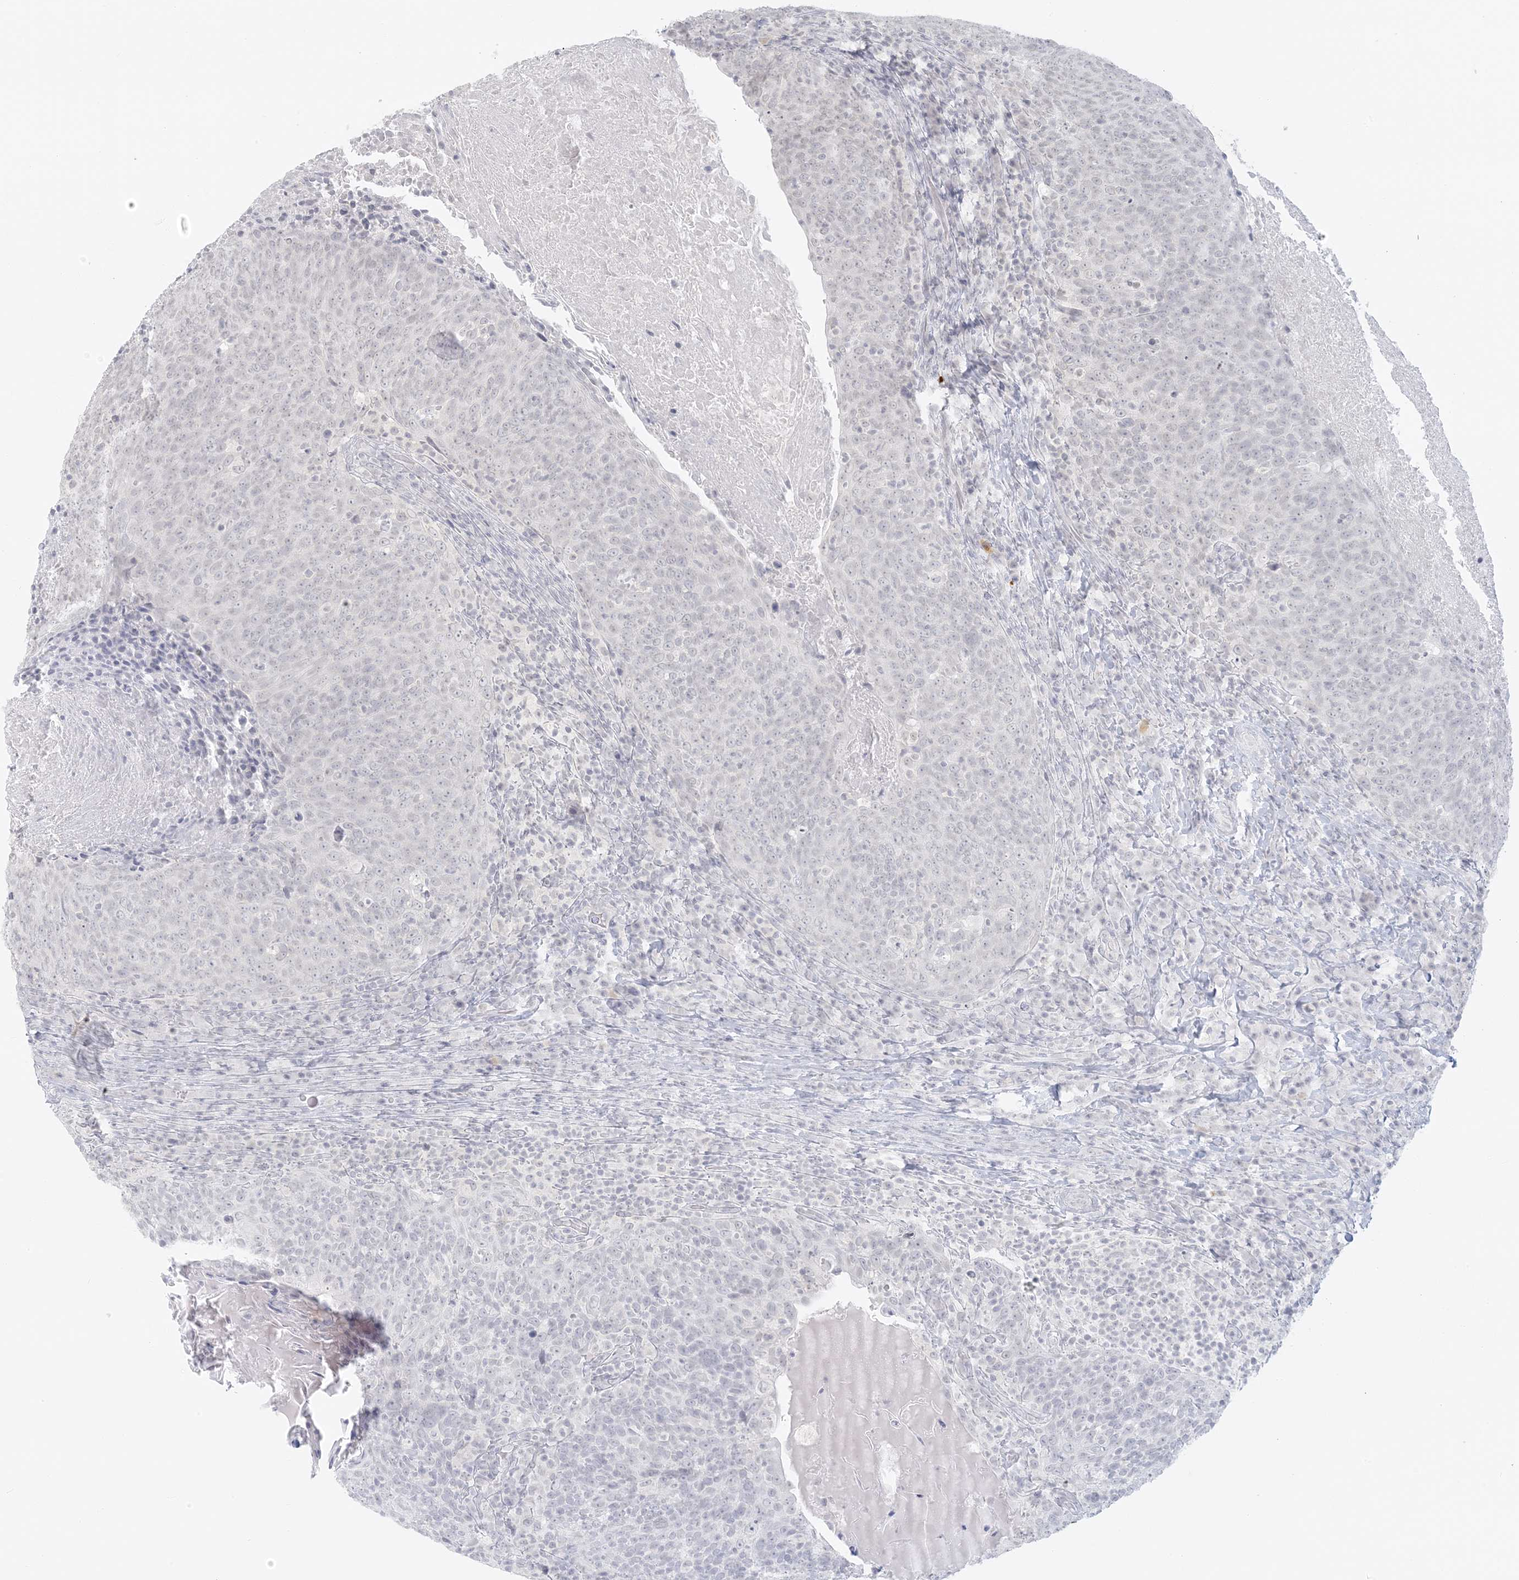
{"staining": {"intensity": "negative", "quantity": "none", "location": "none"}, "tissue": "head and neck cancer", "cell_type": "Tumor cells", "image_type": "cancer", "snomed": [{"axis": "morphology", "description": "Squamous cell carcinoma, NOS"}, {"axis": "morphology", "description": "Squamous cell carcinoma, metastatic, NOS"}, {"axis": "topography", "description": "Lymph node"}, {"axis": "topography", "description": "Head-Neck"}], "caption": "Tumor cells are negative for brown protein staining in metastatic squamous cell carcinoma (head and neck). (Immunohistochemistry (ihc), brightfield microscopy, high magnification).", "gene": "LIPT1", "patient": {"sex": "male", "age": 62}}